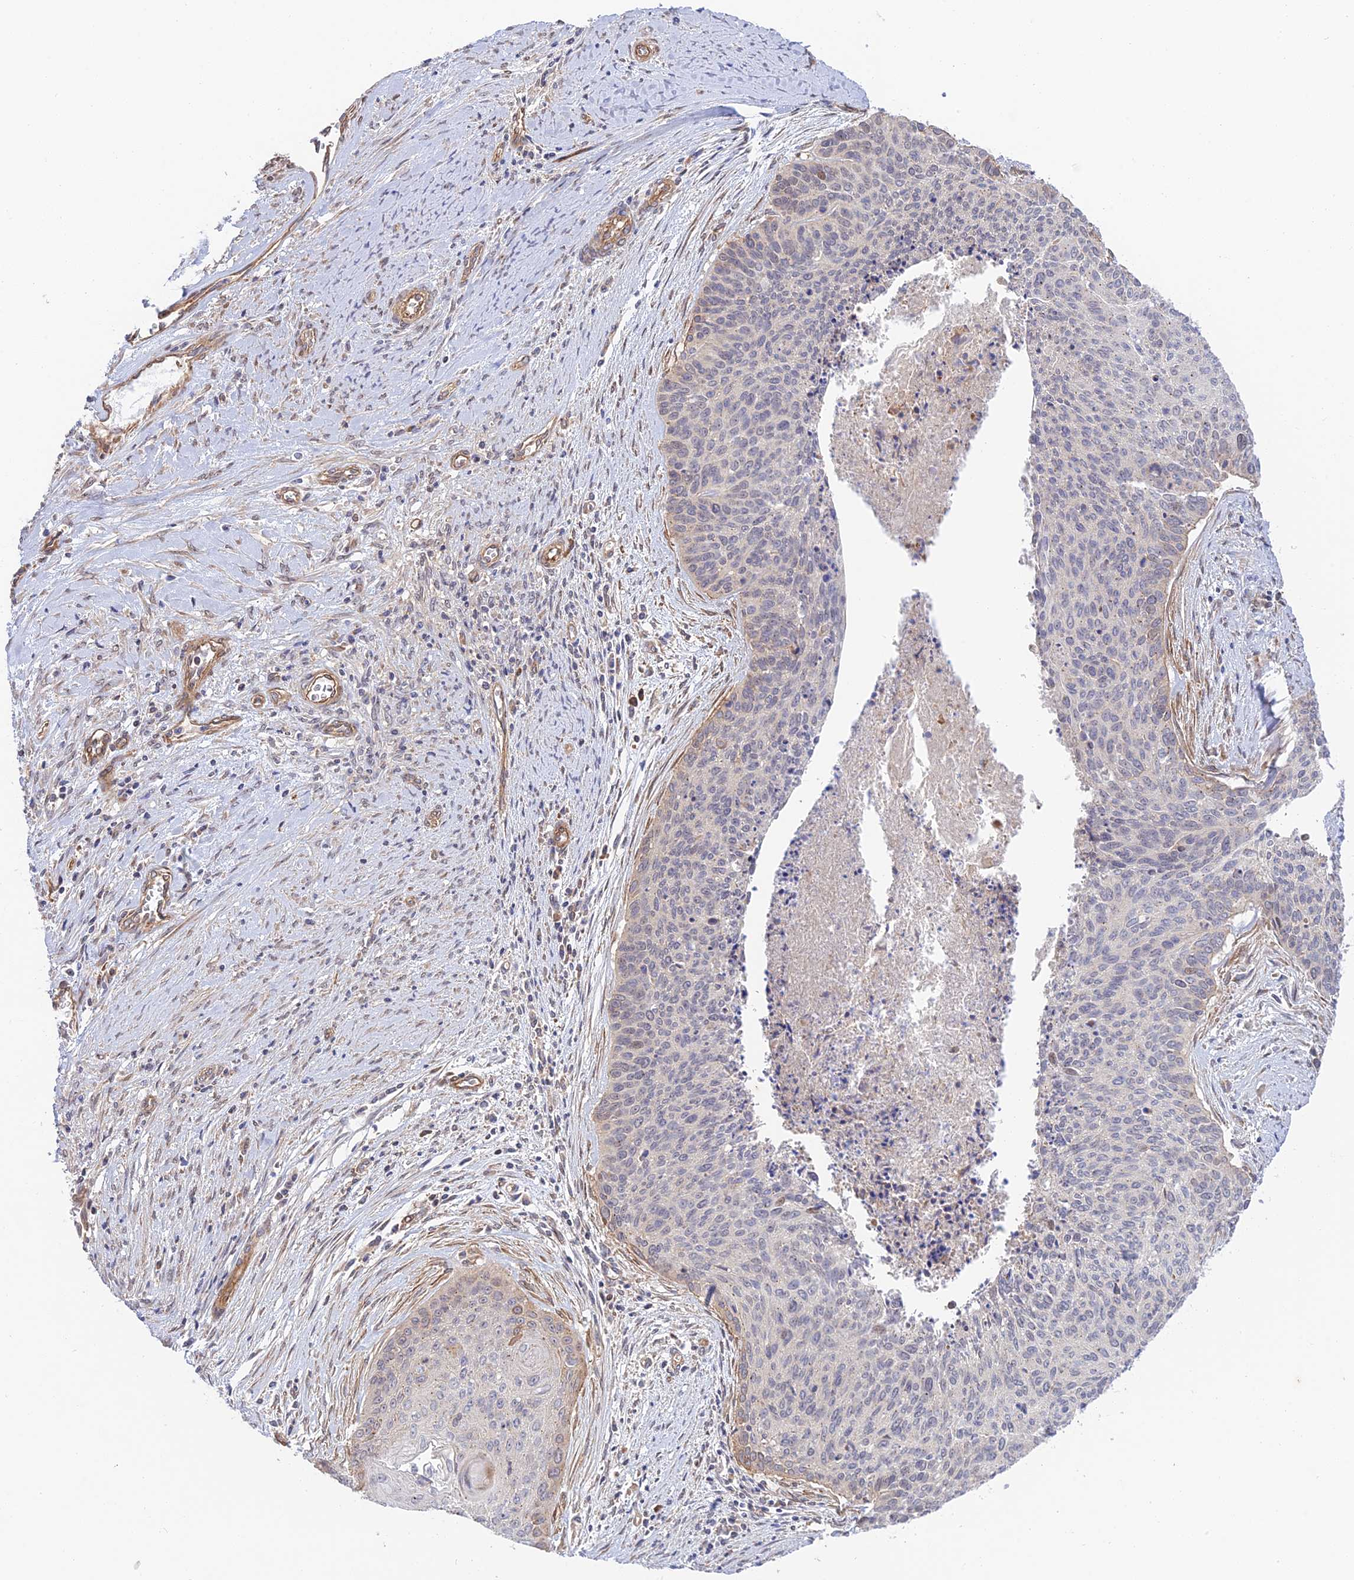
{"staining": {"intensity": "weak", "quantity": "<25%", "location": "cytoplasmic/membranous,nuclear"}, "tissue": "cervical cancer", "cell_type": "Tumor cells", "image_type": "cancer", "snomed": [{"axis": "morphology", "description": "Squamous cell carcinoma, NOS"}, {"axis": "topography", "description": "Cervix"}], "caption": "IHC micrograph of neoplastic tissue: human cervical cancer (squamous cell carcinoma) stained with DAB (3,3'-diaminobenzidine) shows no significant protein positivity in tumor cells.", "gene": "KCNAB1", "patient": {"sex": "female", "age": 55}}